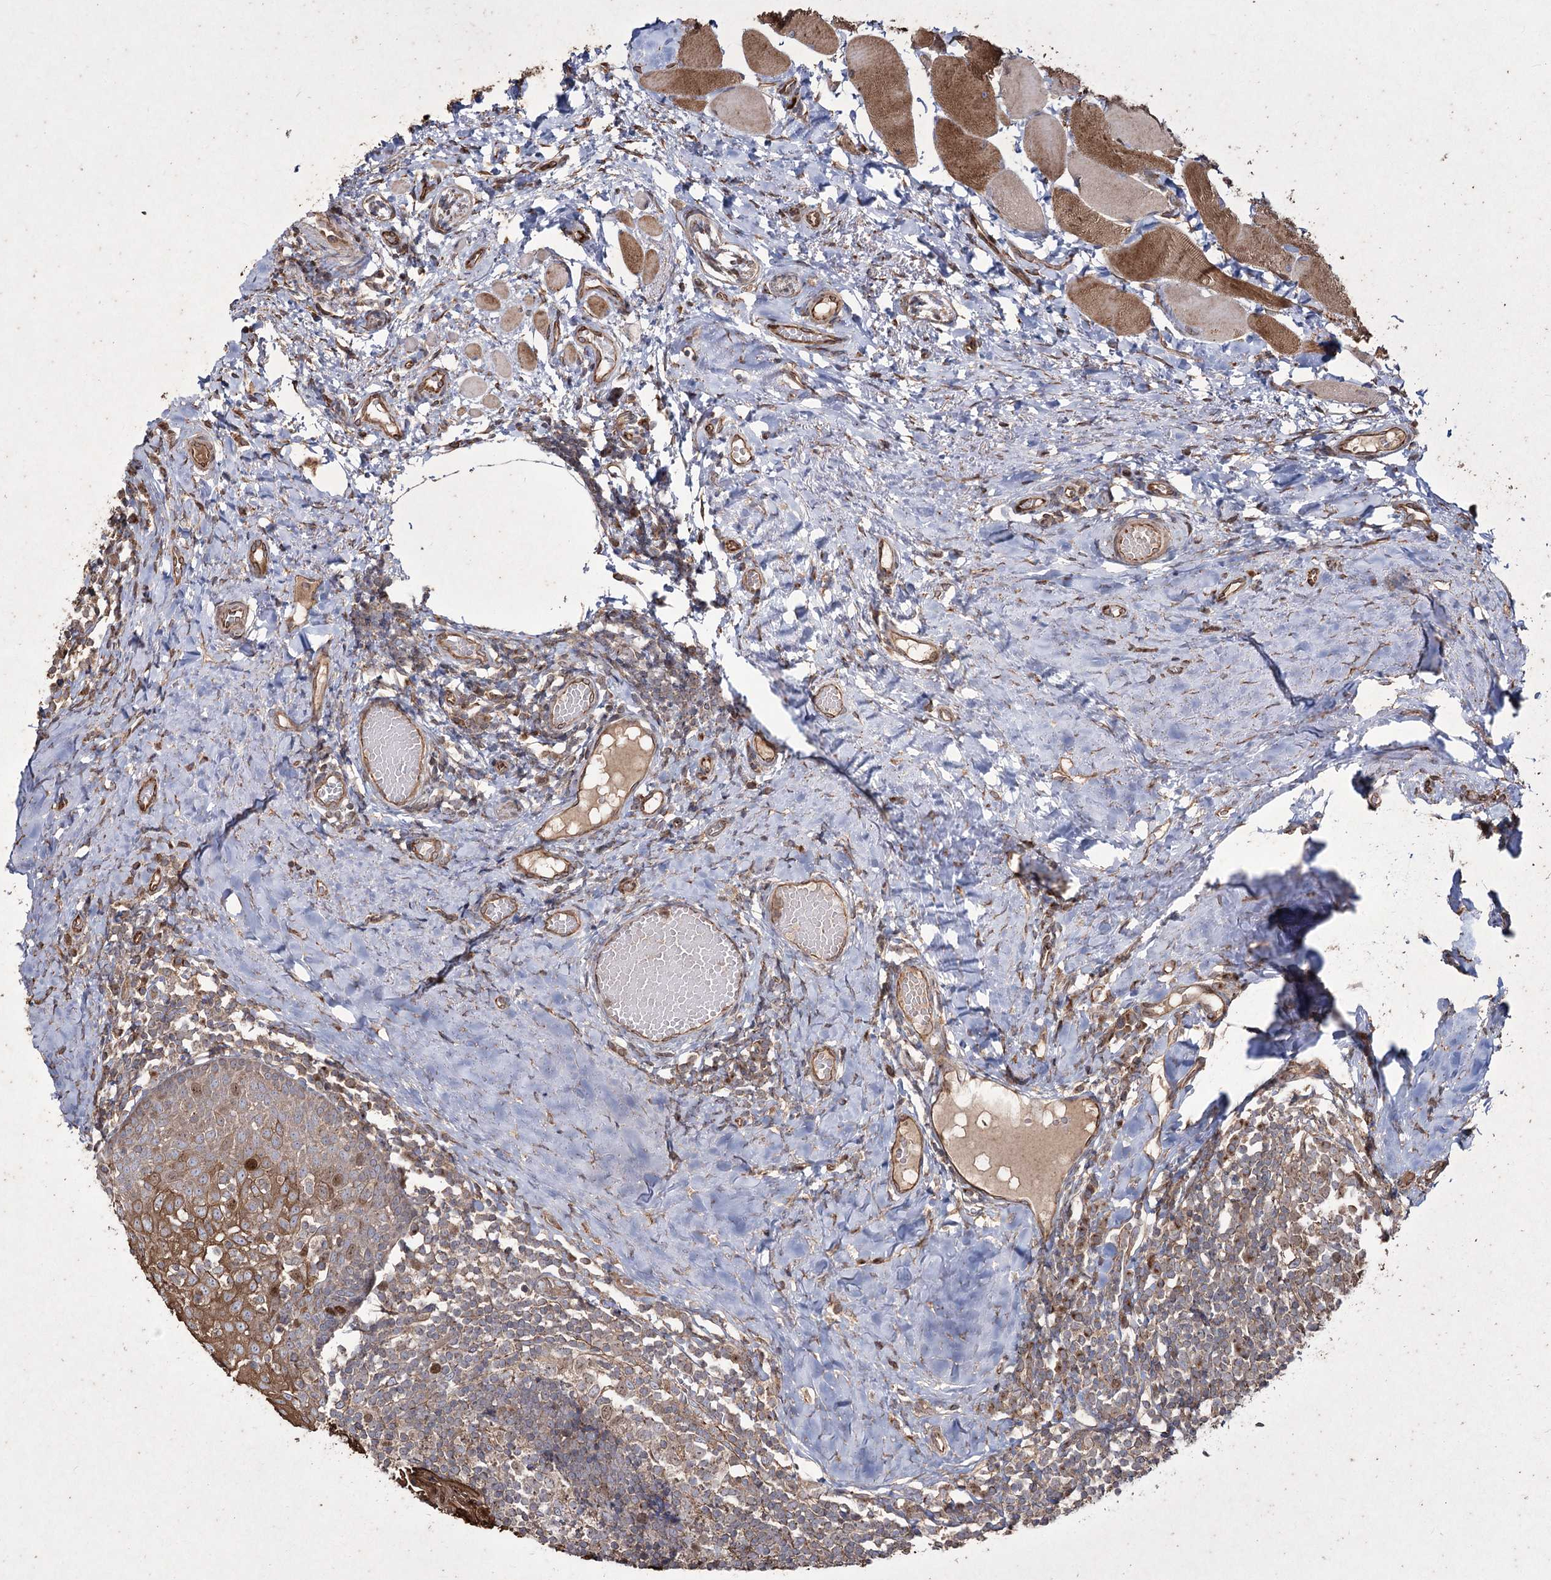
{"staining": {"intensity": "moderate", "quantity": "25%-75%", "location": "cytoplasmic/membranous,nuclear"}, "tissue": "tonsil", "cell_type": "Germinal center cells", "image_type": "normal", "snomed": [{"axis": "morphology", "description": "Normal tissue, NOS"}, {"axis": "topography", "description": "Tonsil"}], "caption": "Normal tonsil demonstrates moderate cytoplasmic/membranous,nuclear positivity in approximately 25%-75% of germinal center cells, visualized by immunohistochemistry.", "gene": "PRC1", "patient": {"sex": "female", "age": 19}}